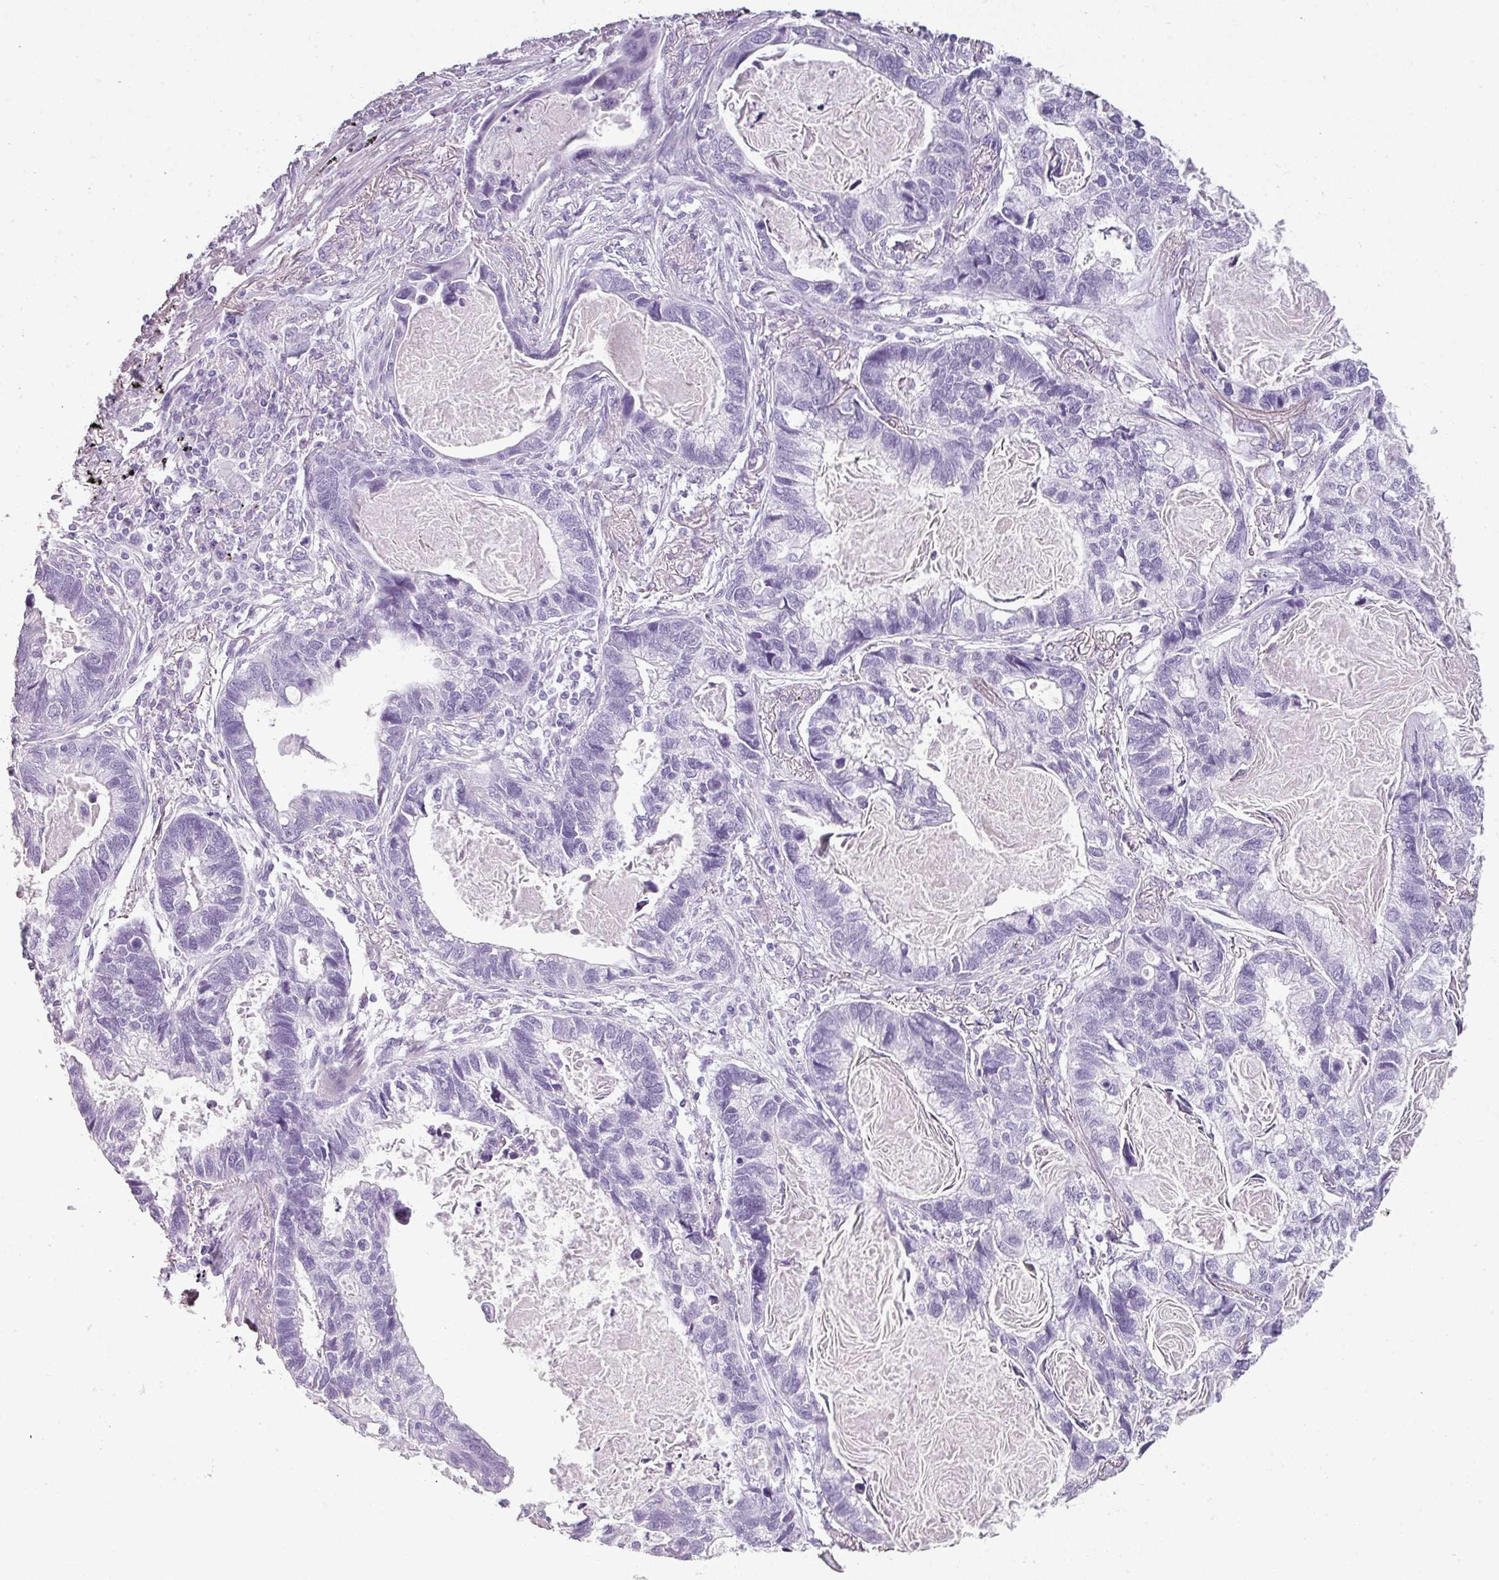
{"staining": {"intensity": "negative", "quantity": "none", "location": "none"}, "tissue": "lung cancer", "cell_type": "Tumor cells", "image_type": "cancer", "snomed": [{"axis": "morphology", "description": "Adenocarcinoma, NOS"}, {"axis": "topography", "description": "Lung"}], "caption": "This histopathology image is of lung adenocarcinoma stained with immunohistochemistry (IHC) to label a protein in brown with the nuclei are counter-stained blue. There is no expression in tumor cells.", "gene": "SCT", "patient": {"sex": "male", "age": 67}}